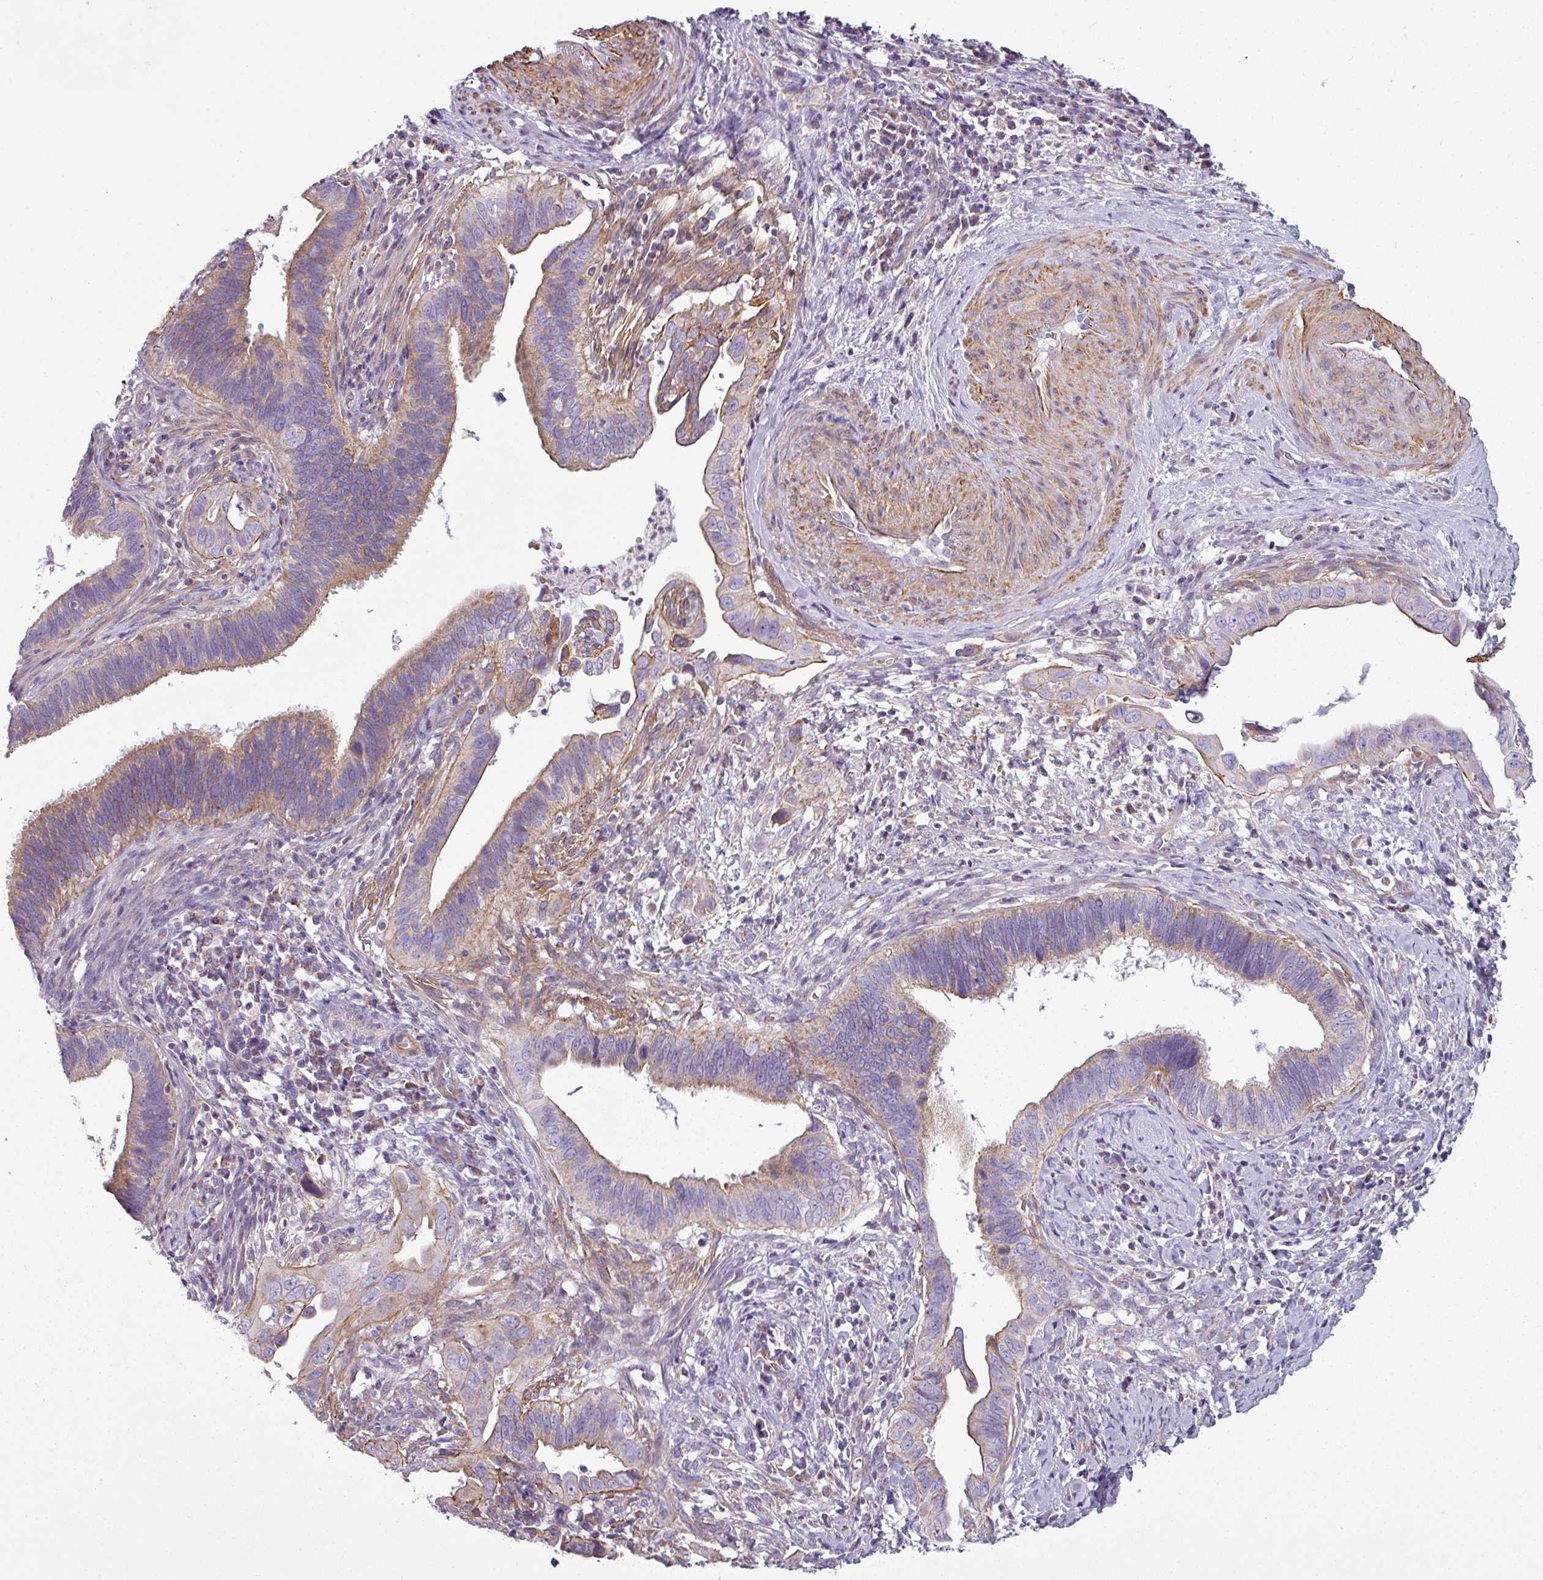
{"staining": {"intensity": "moderate", "quantity": "25%-75%", "location": "cytoplasmic/membranous"}, "tissue": "cervical cancer", "cell_type": "Tumor cells", "image_type": "cancer", "snomed": [{"axis": "morphology", "description": "Adenocarcinoma, NOS"}, {"axis": "topography", "description": "Cervix"}], "caption": "The immunohistochemical stain labels moderate cytoplasmic/membranous staining in tumor cells of cervical cancer (adenocarcinoma) tissue. The staining was performed using DAB, with brown indicating positive protein expression. Nuclei are stained blue with hematoxylin.", "gene": "BTN2A2", "patient": {"sex": "female", "age": 42}}